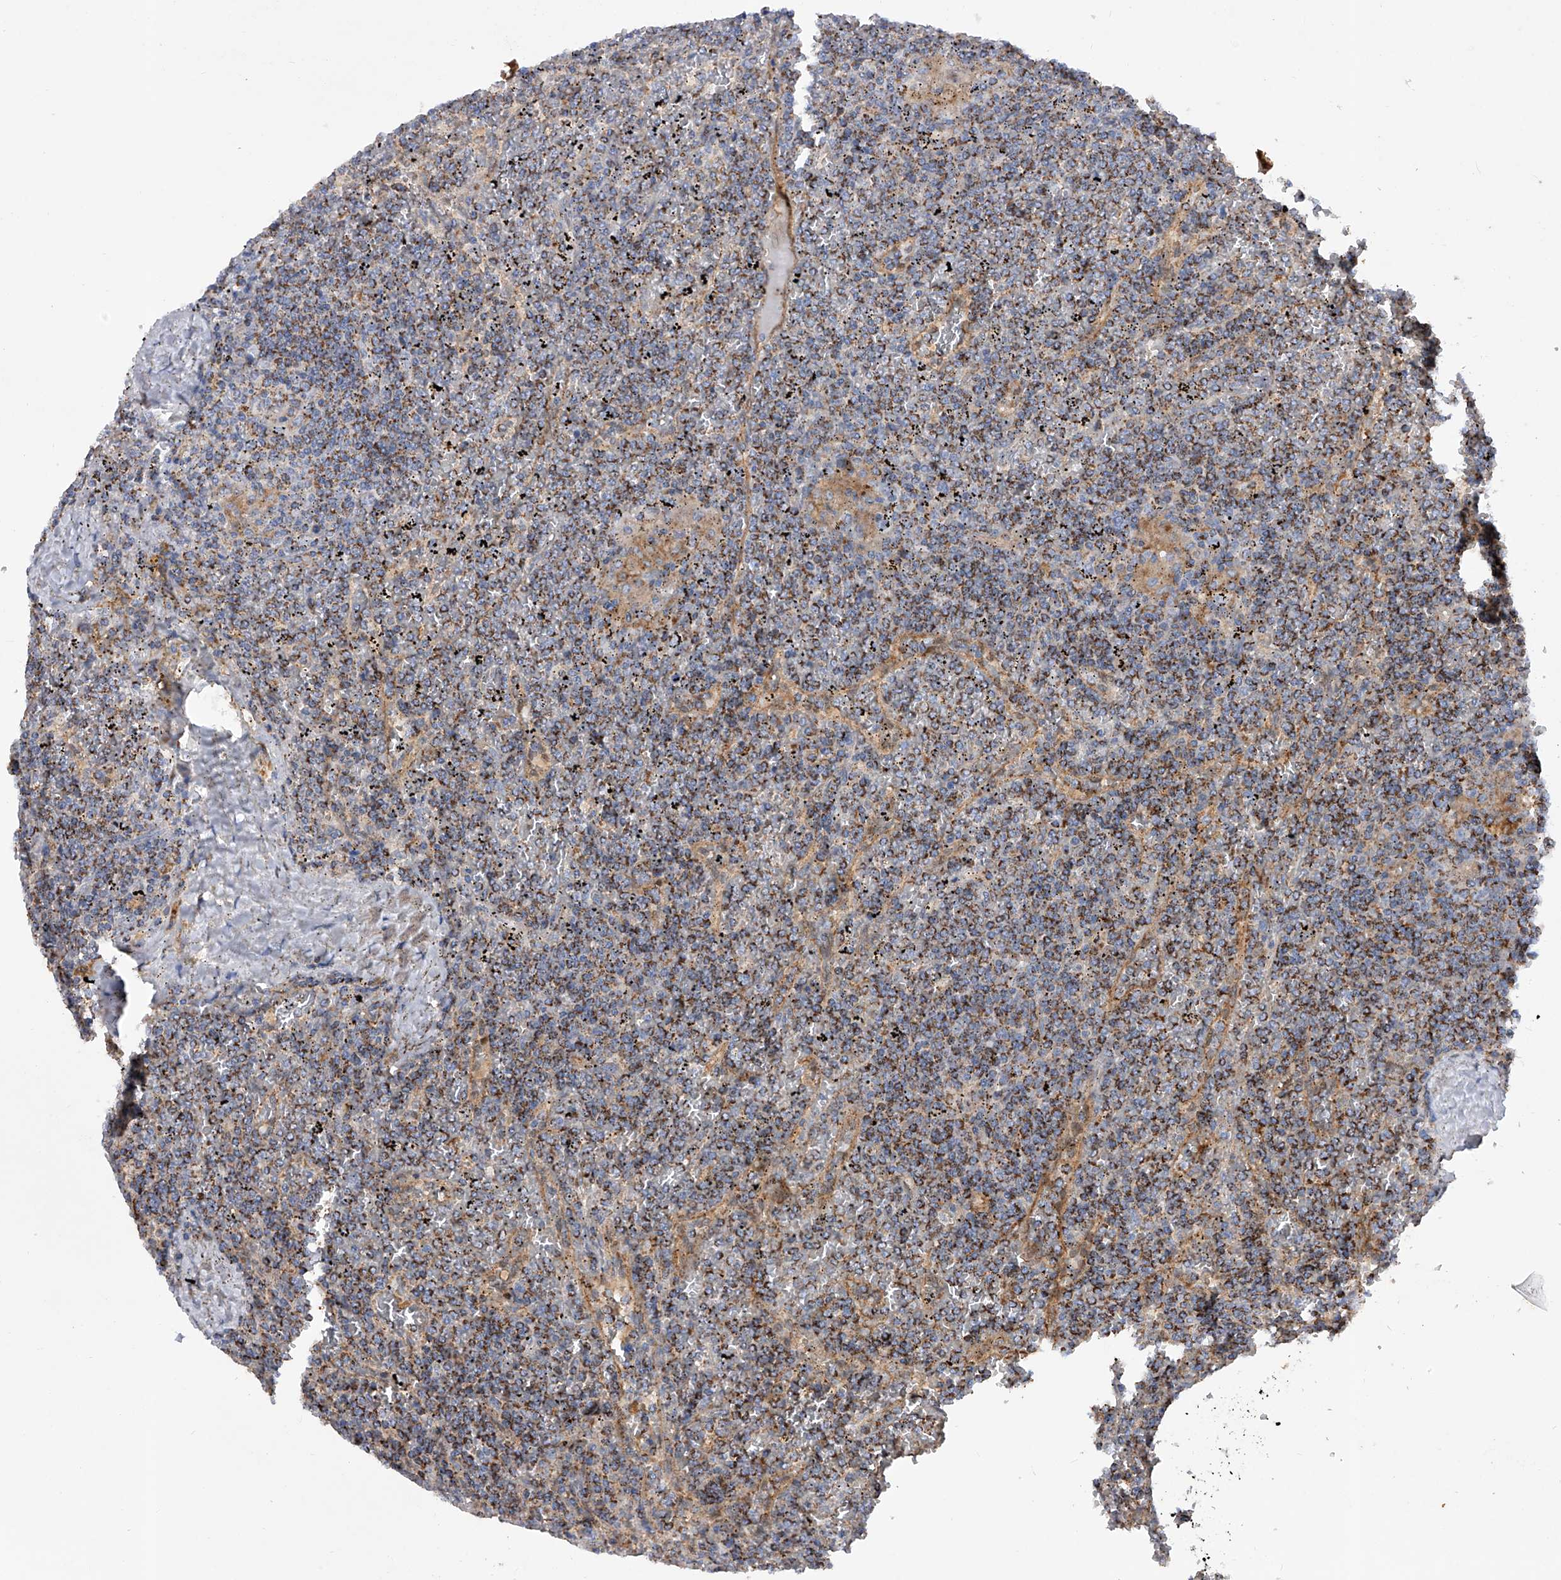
{"staining": {"intensity": "moderate", "quantity": ">75%", "location": "cytoplasmic/membranous"}, "tissue": "lymphoma", "cell_type": "Tumor cells", "image_type": "cancer", "snomed": [{"axis": "morphology", "description": "Malignant lymphoma, non-Hodgkin's type, Low grade"}, {"axis": "topography", "description": "Spleen"}], "caption": "Lymphoma stained for a protein demonstrates moderate cytoplasmic/membranous positivity in tumor cells.", "gene": "PDSS2", "patient": {"sex": "female", "age": 19}}